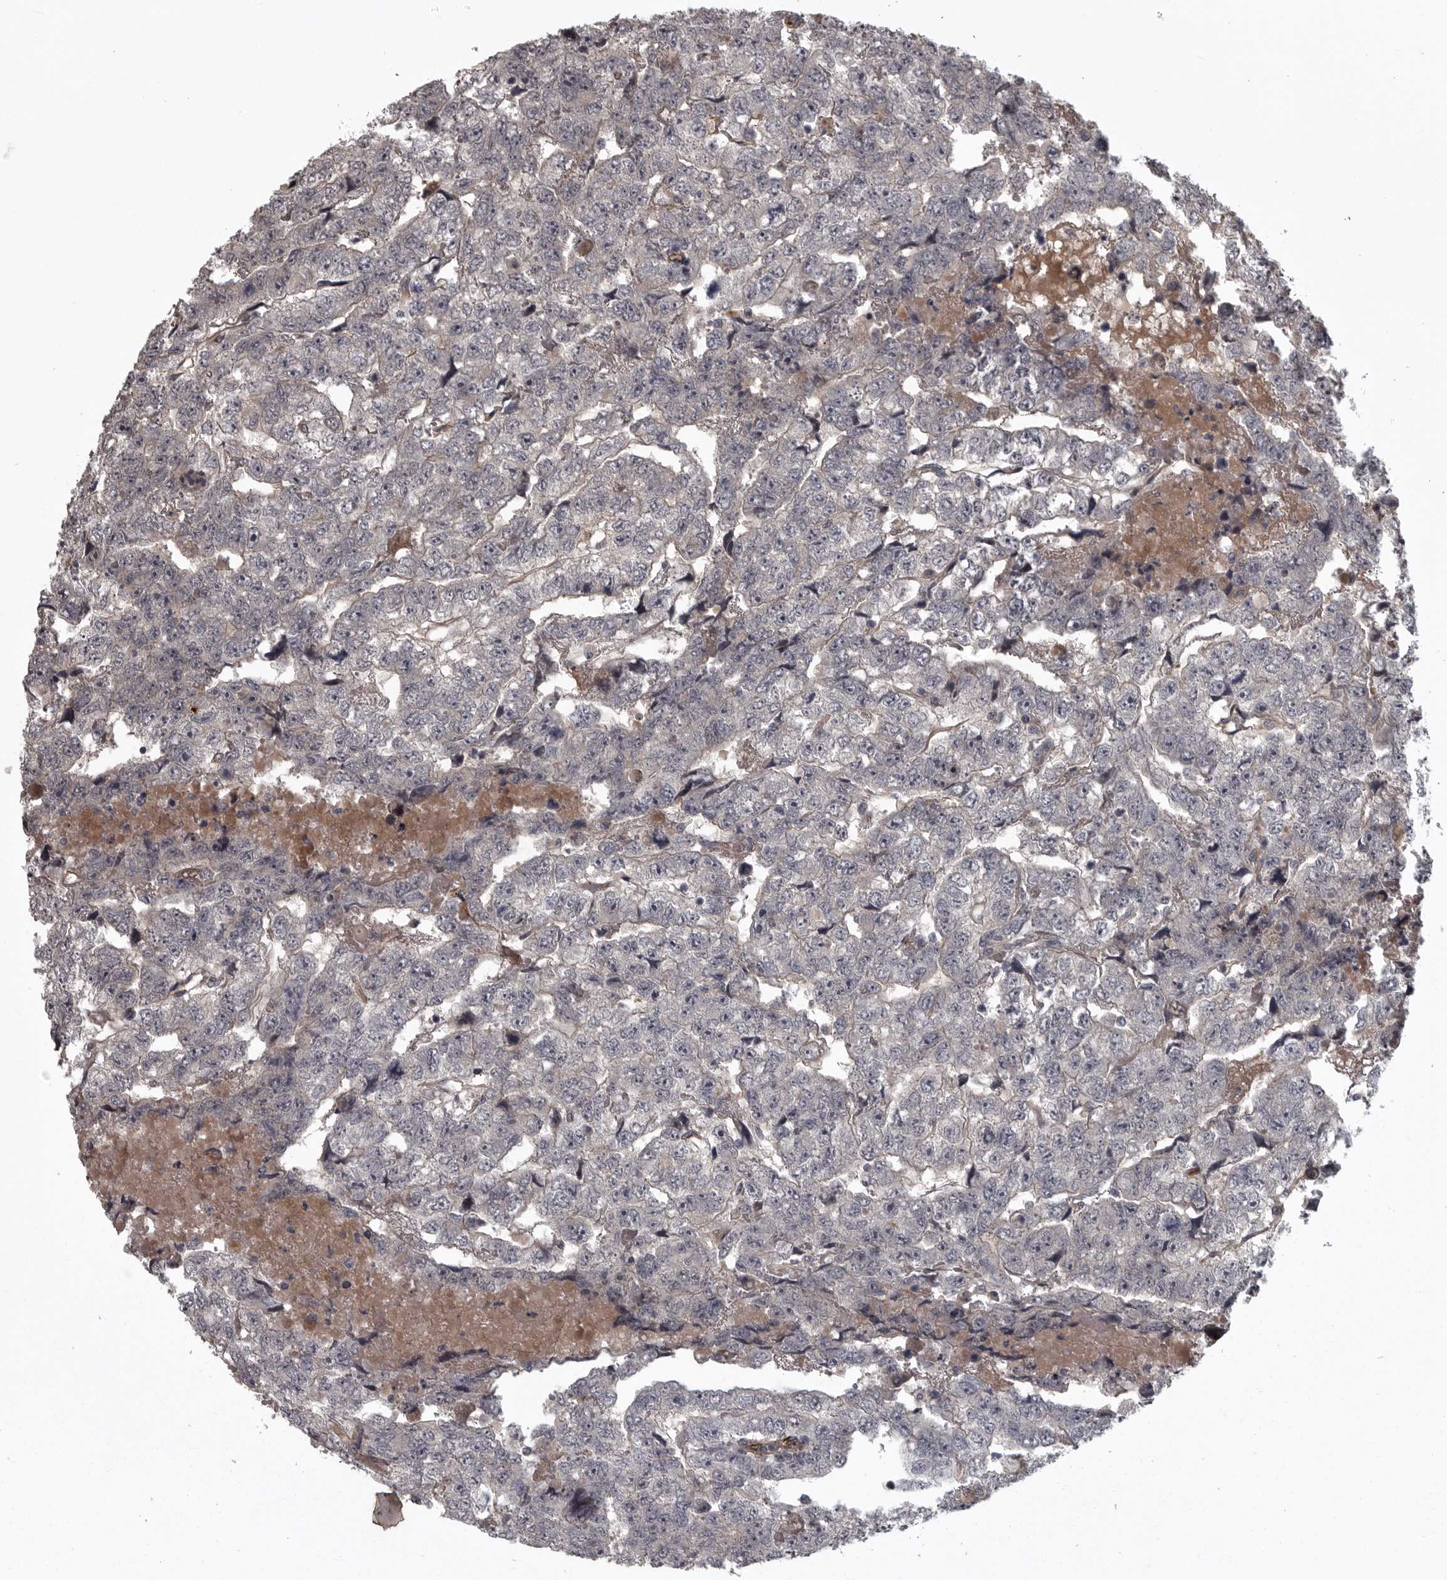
{"staining": {"intensity": "negative", "quantity": "none", "location": "none"}, "tissue": "testis cancer", "cell_type": "Tumor cells", "image_type": "cancer", "snomed": [{"axis": "morphology", "description": "Carcinoma, Embryonal, NOS"}, {"axis": "topography", "description": "Testis"}], "caption": "This image is of testis embryonal carcinoma stained with immunohistochemistry (IHC) to label a protein in brown with the nuclei are counter-stained blue. There is no positivity in tumor cells.", "gene": "FAAP100", "patient": {"sex": "male", "age": 36}}